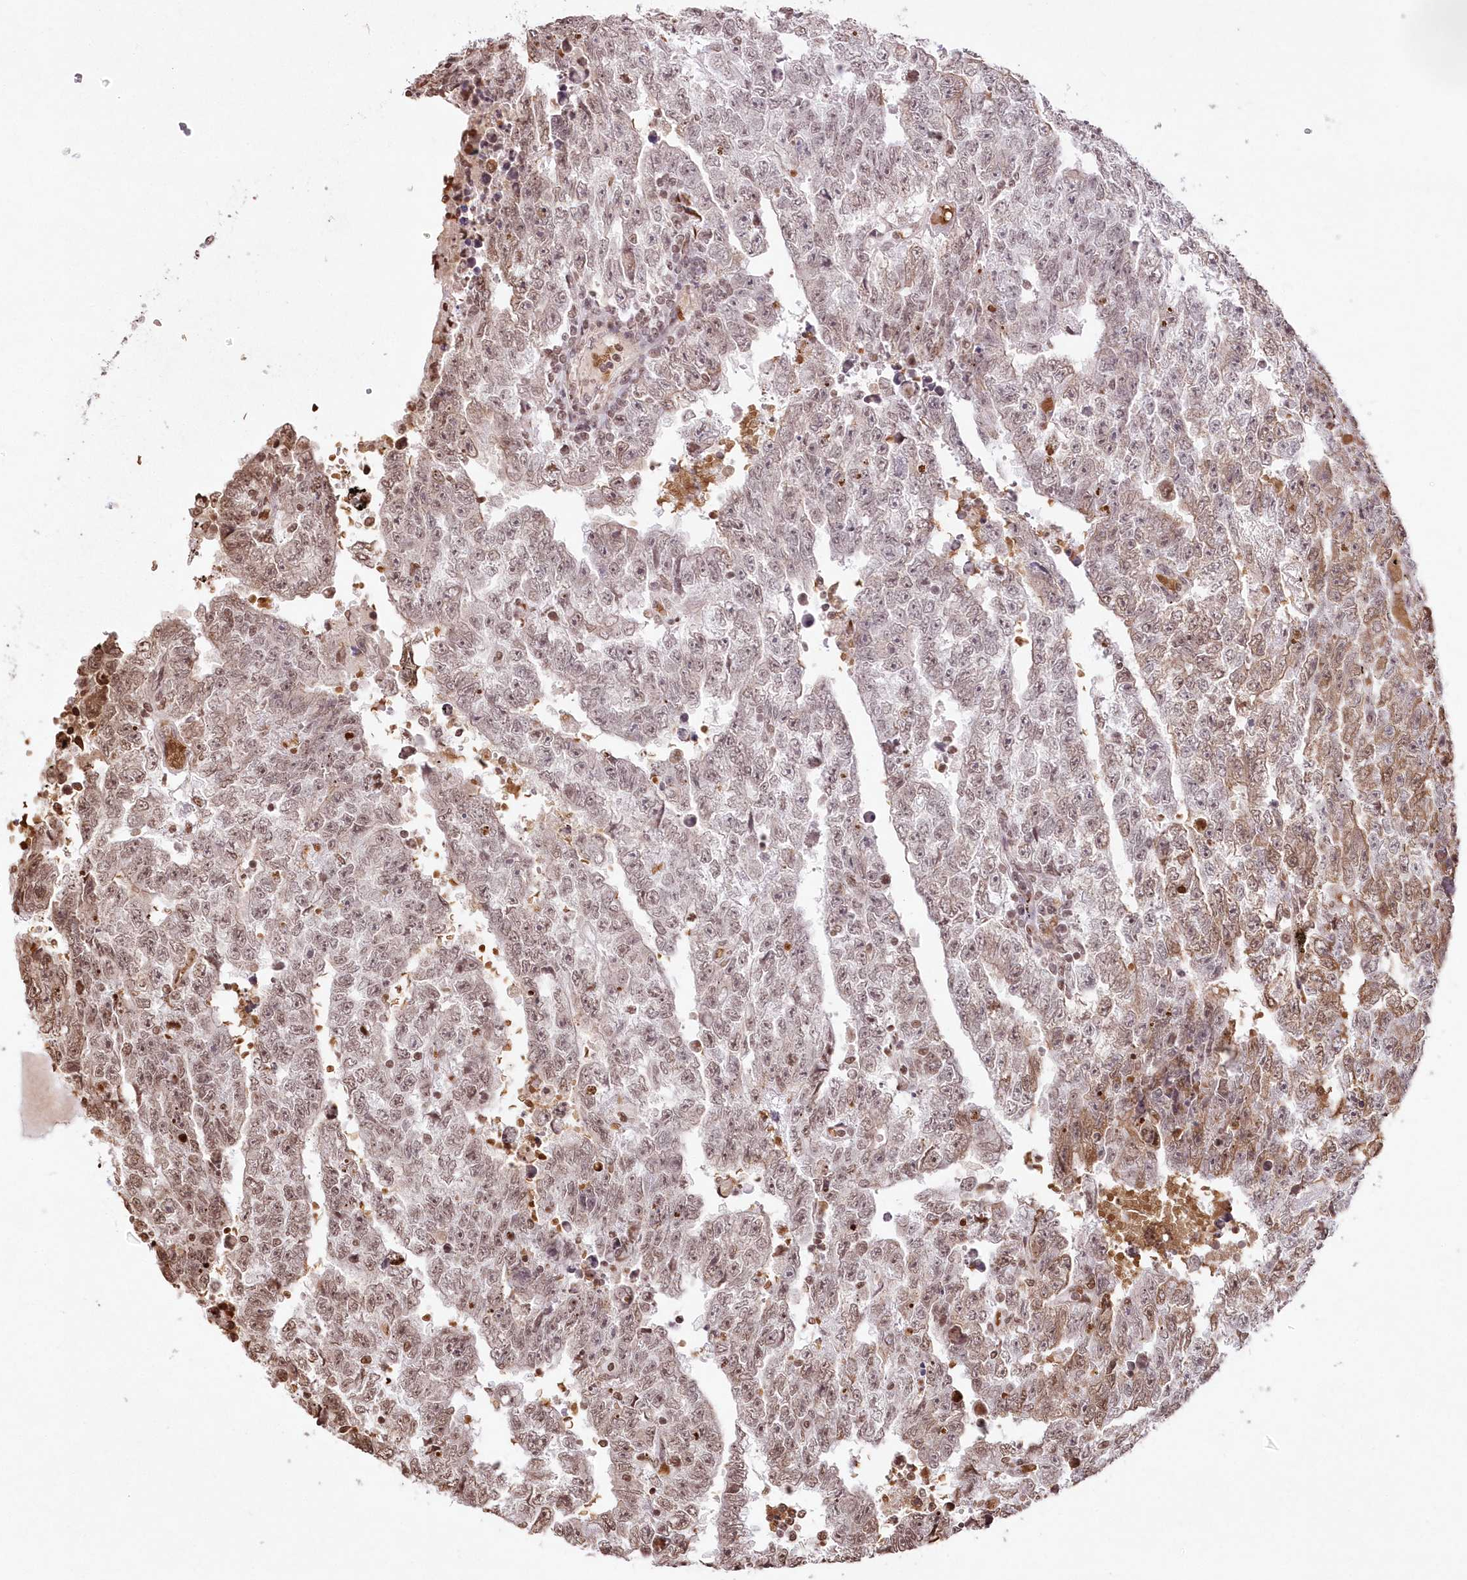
{"staining": {"intensity": "moderate", "quantity": "<25%", "location": "cytoplasmic/membranous,nuclear"}, "tissue": "testis cancer", "cell_type": "Tumor cells", "image_type": "cancer", "snomed": [{"axis": "morphology", "description": "Carcinoma, Embryonal, NOS"}, {"axis": "topography", "description": "Testis"}], "caption": "IHC histopathology image of neoplastic tissue: human testis cancer stained using immunohistochemistry (IHC) displays low levels of moderate protein expression localized specifically in the cytoplasmic/membranous and nuclear of tumor cells, appearing as a cytoplasmic/membranous and nuclear brown color.", "gene": "RBM27", "patient": {"sex": "male", "age": 25}}